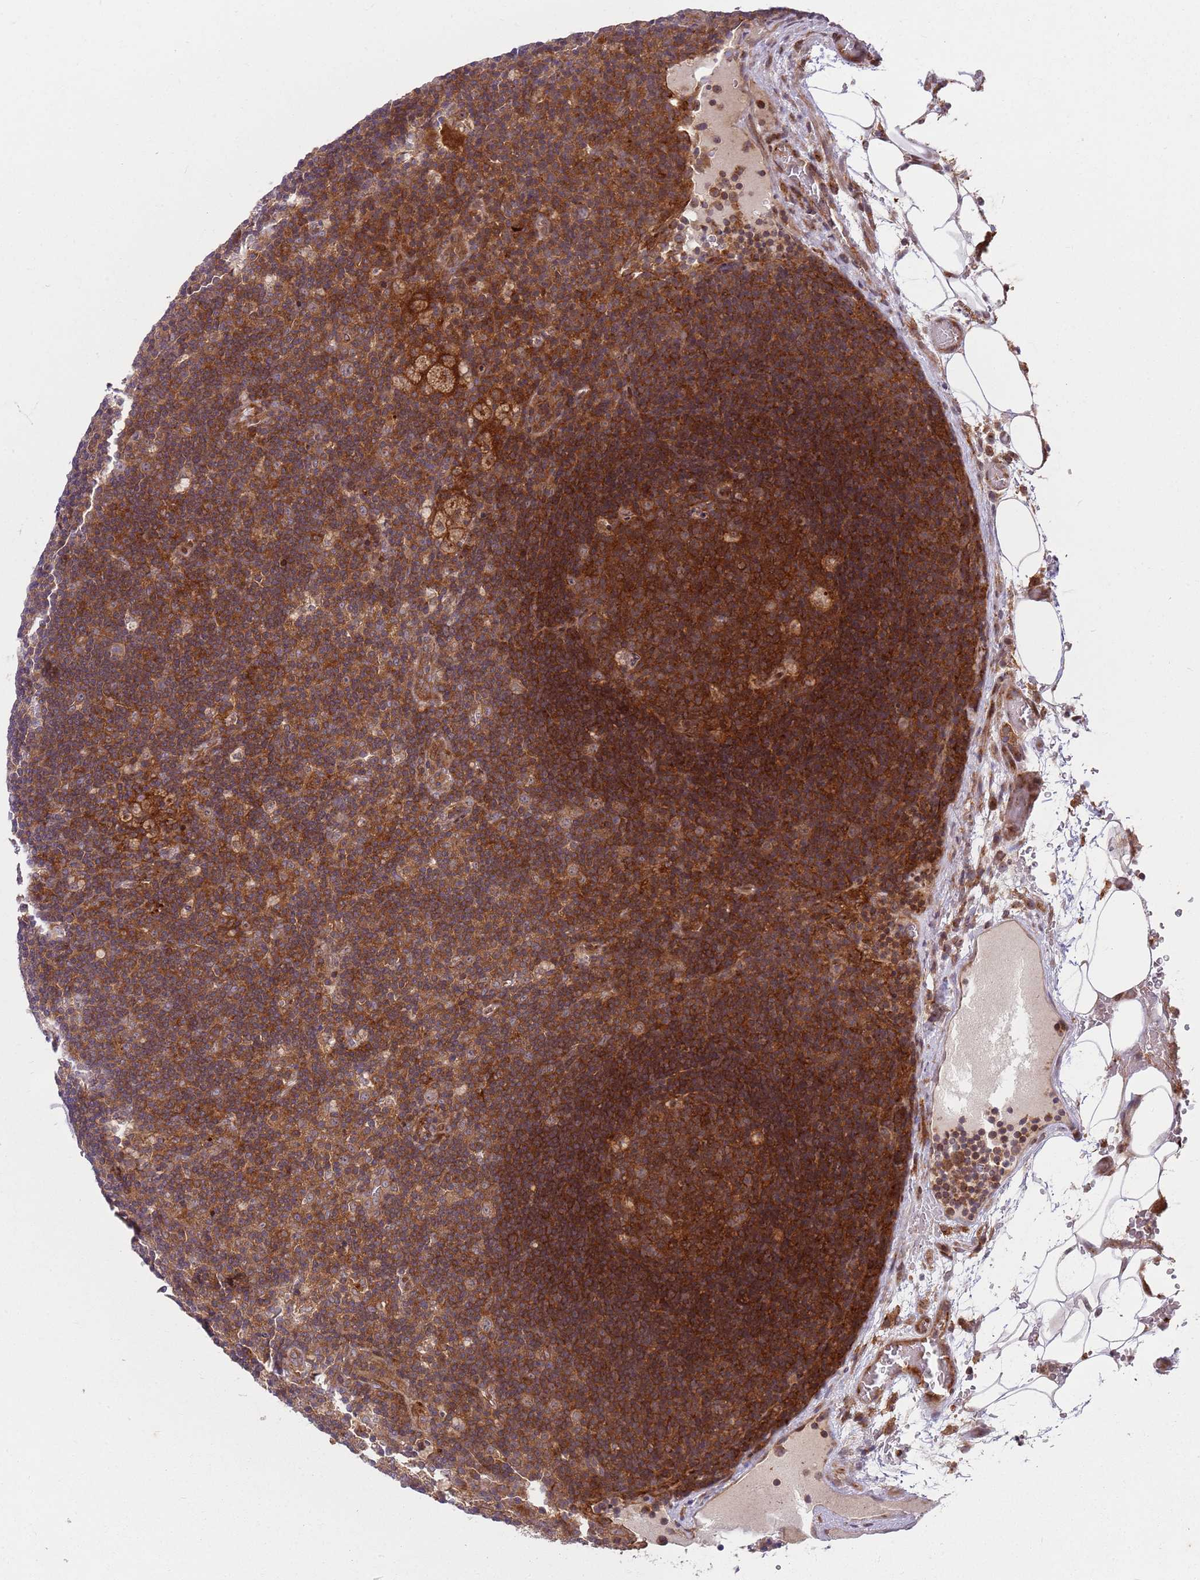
{"staining": {"intensity": "strong", "quantity": ">75%", "location": "cytoplasmic/membranous"}, "tissue": "lymph node", "cell_type": "Germinal center cells", "image_type": "normal", "snomed": [{"axis": "morphology", "description": "Normal tissue, NOS"}, {"axis": "topography", "description": "Lymph node"}], "caption": "A high amount of strong cytoplasmic/membranous staining is present in approximately >75% of germinal center cells in unremarkable lymph node. (Stains: DAB (3,3'-diaminobenzidine) in brown, nuclei in blue, Microscopy: brightfield microscopy at high magnification).", "gene": "GGA1", "patient": {"sex": "male", "age": 58}}